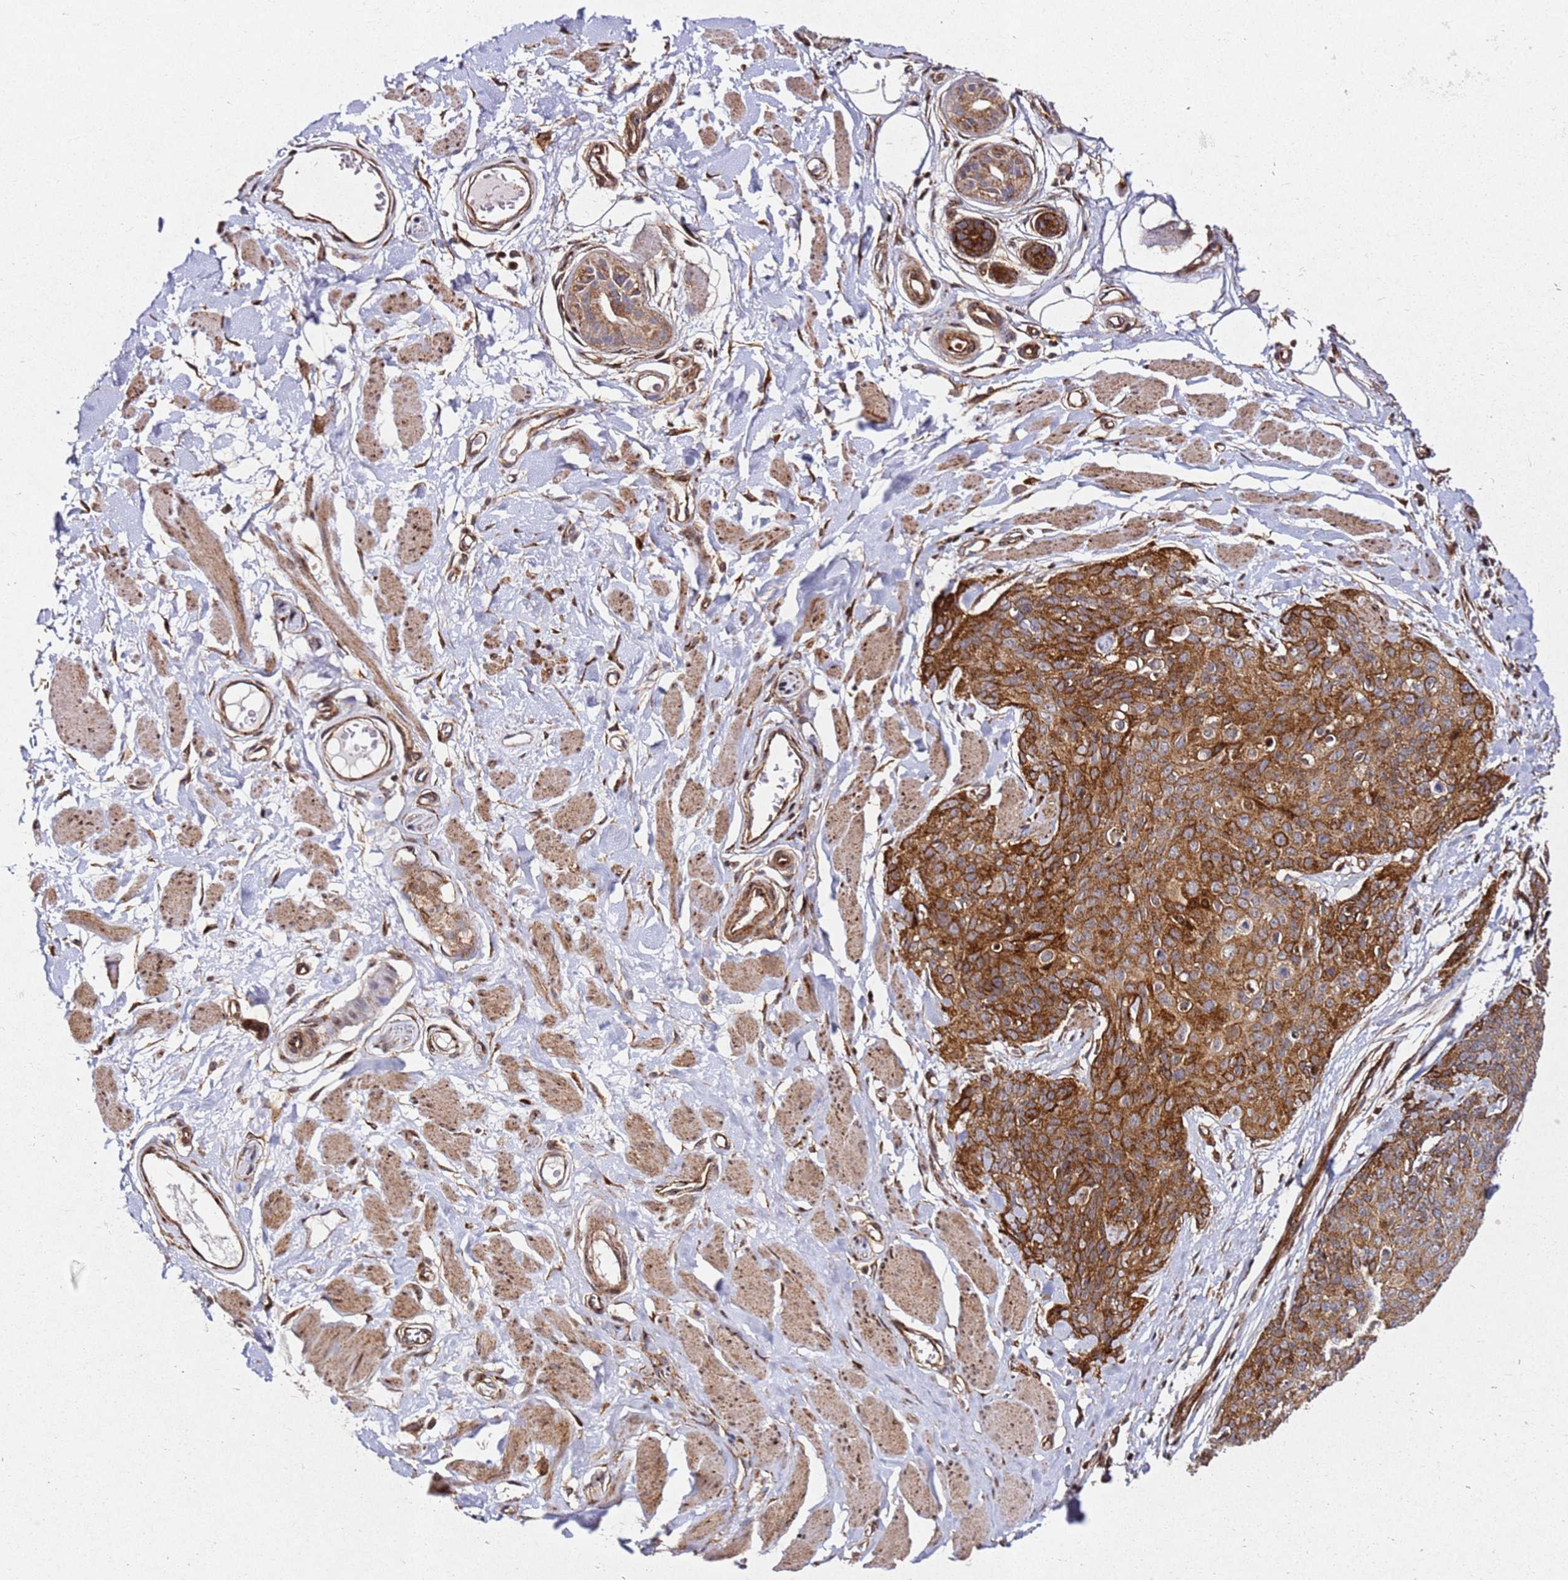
{"staining": {"intensity": "strong", "quantity": ">75%", "location": "cytoplasmic/membranous"}, "tissue": "skin cancer", "cell_type": "Tumor cells", "image_type": "cancer", "snomed": [{"axis": "morphology", "description": "Squamous cell carcinoma, NOS"}, {"axis": "topography", "description": "Skin"}, {"axis": "topography", "description": "Vulva"}], "caption": "Protein positivity by immunohistochemistry (IHC) reveals strong cytoplasmic/membranous positivity in approximately >75% of tumor cells in skin cancer.", "gene": "ZNF296", "patient": {"sex": "female", "age": 85}}